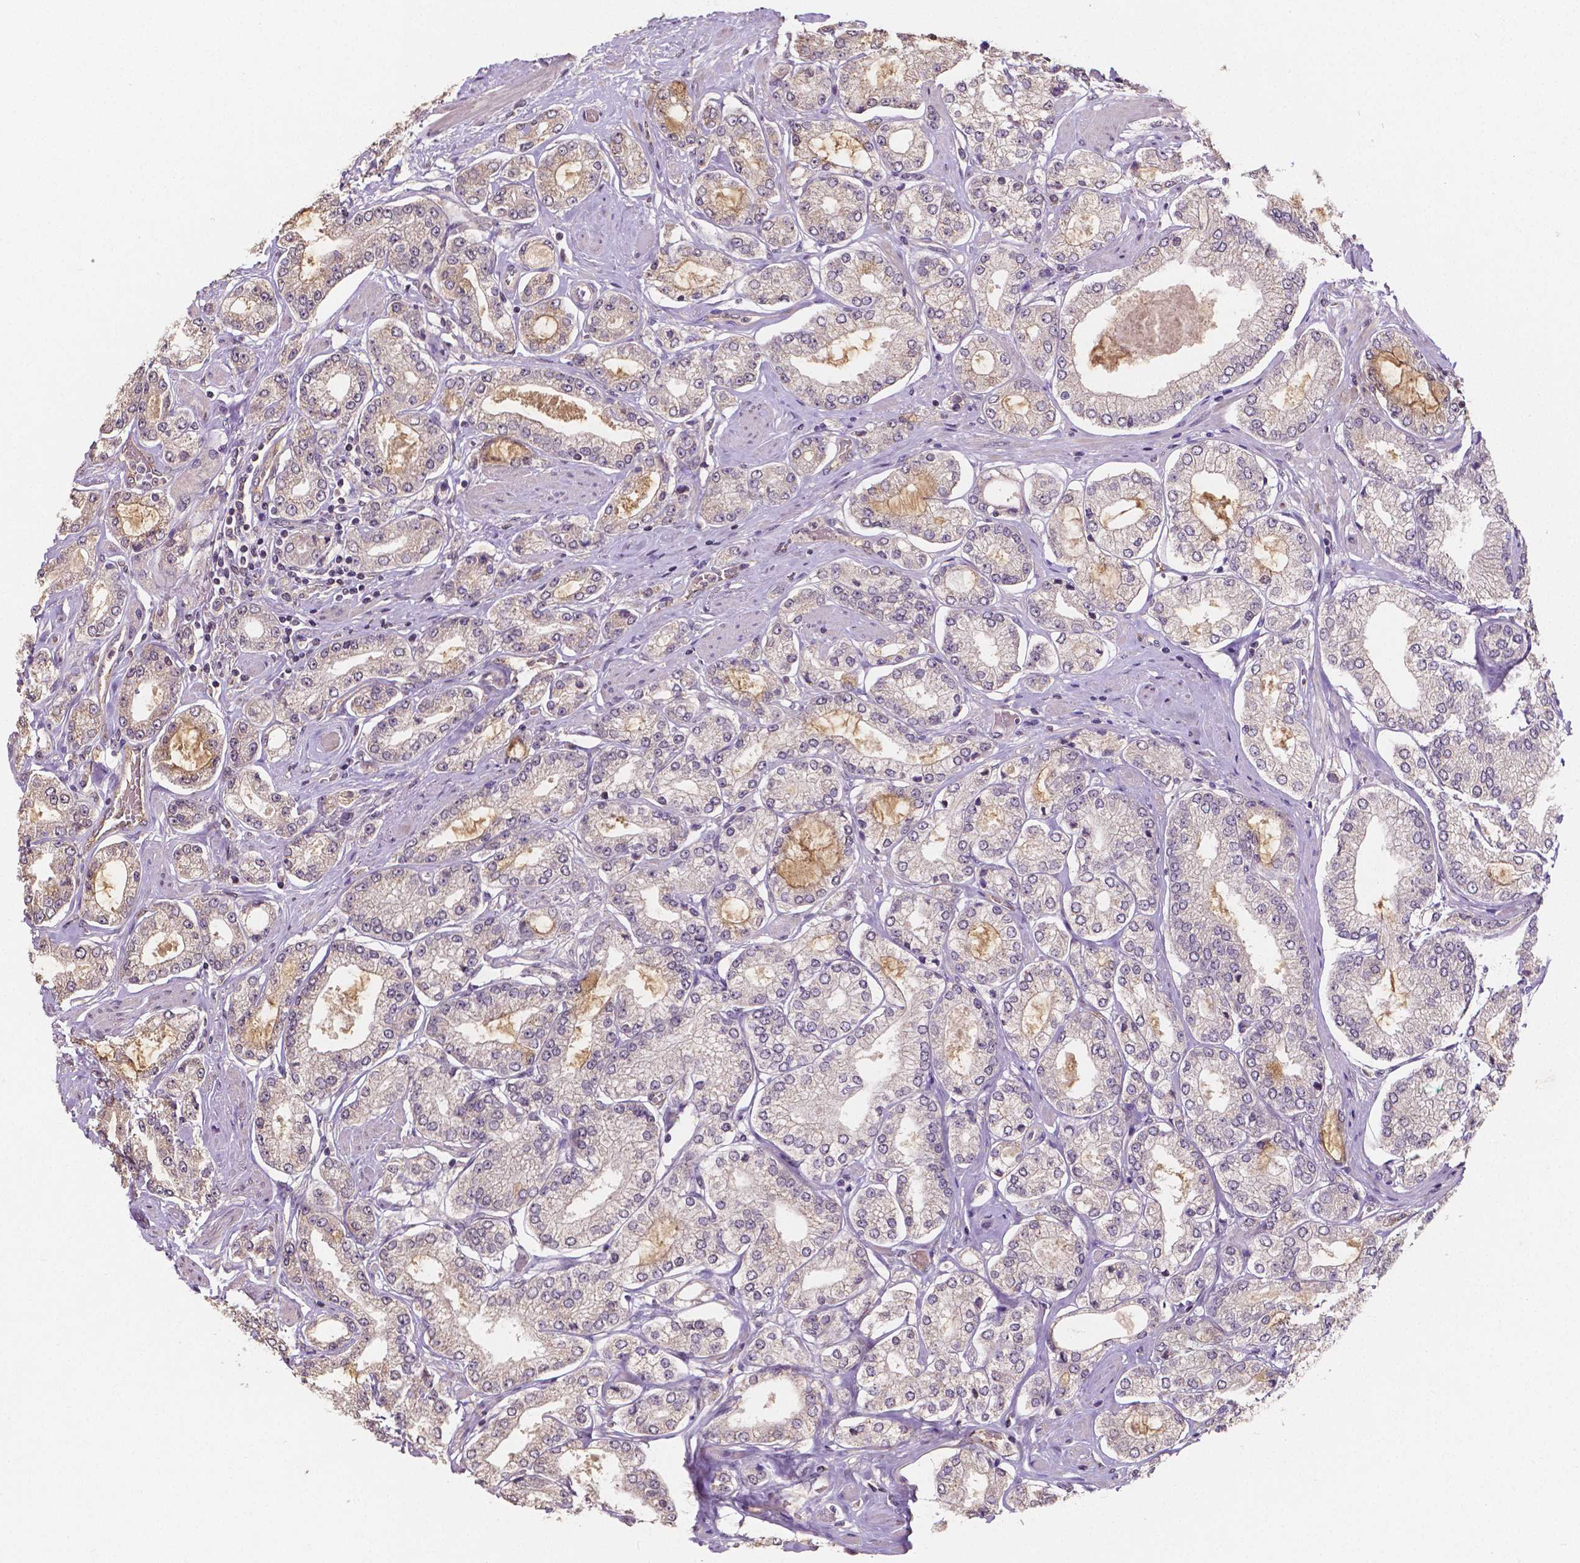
{"staining": {"intensity": "weak", "quantity": "<25%", "location": "cytoplasmic/membranous"}, "tissue": "prostate cancer", "cell_type": "Tumor cells", "image_type": "cancer", "snomed": [{"axis": "morphology", "description": "Adenocarcinoma, High grade"}, {"axis": "topography", "description": "Prostate"}], "caption": "DAB immunohistochemical staining of human prostate cancer (high-grade adenocarcinoma) shows no significant positivity in tumor cells.", "gene": "ELAVL2", "patient": {"sex": "male", "age": 68}}